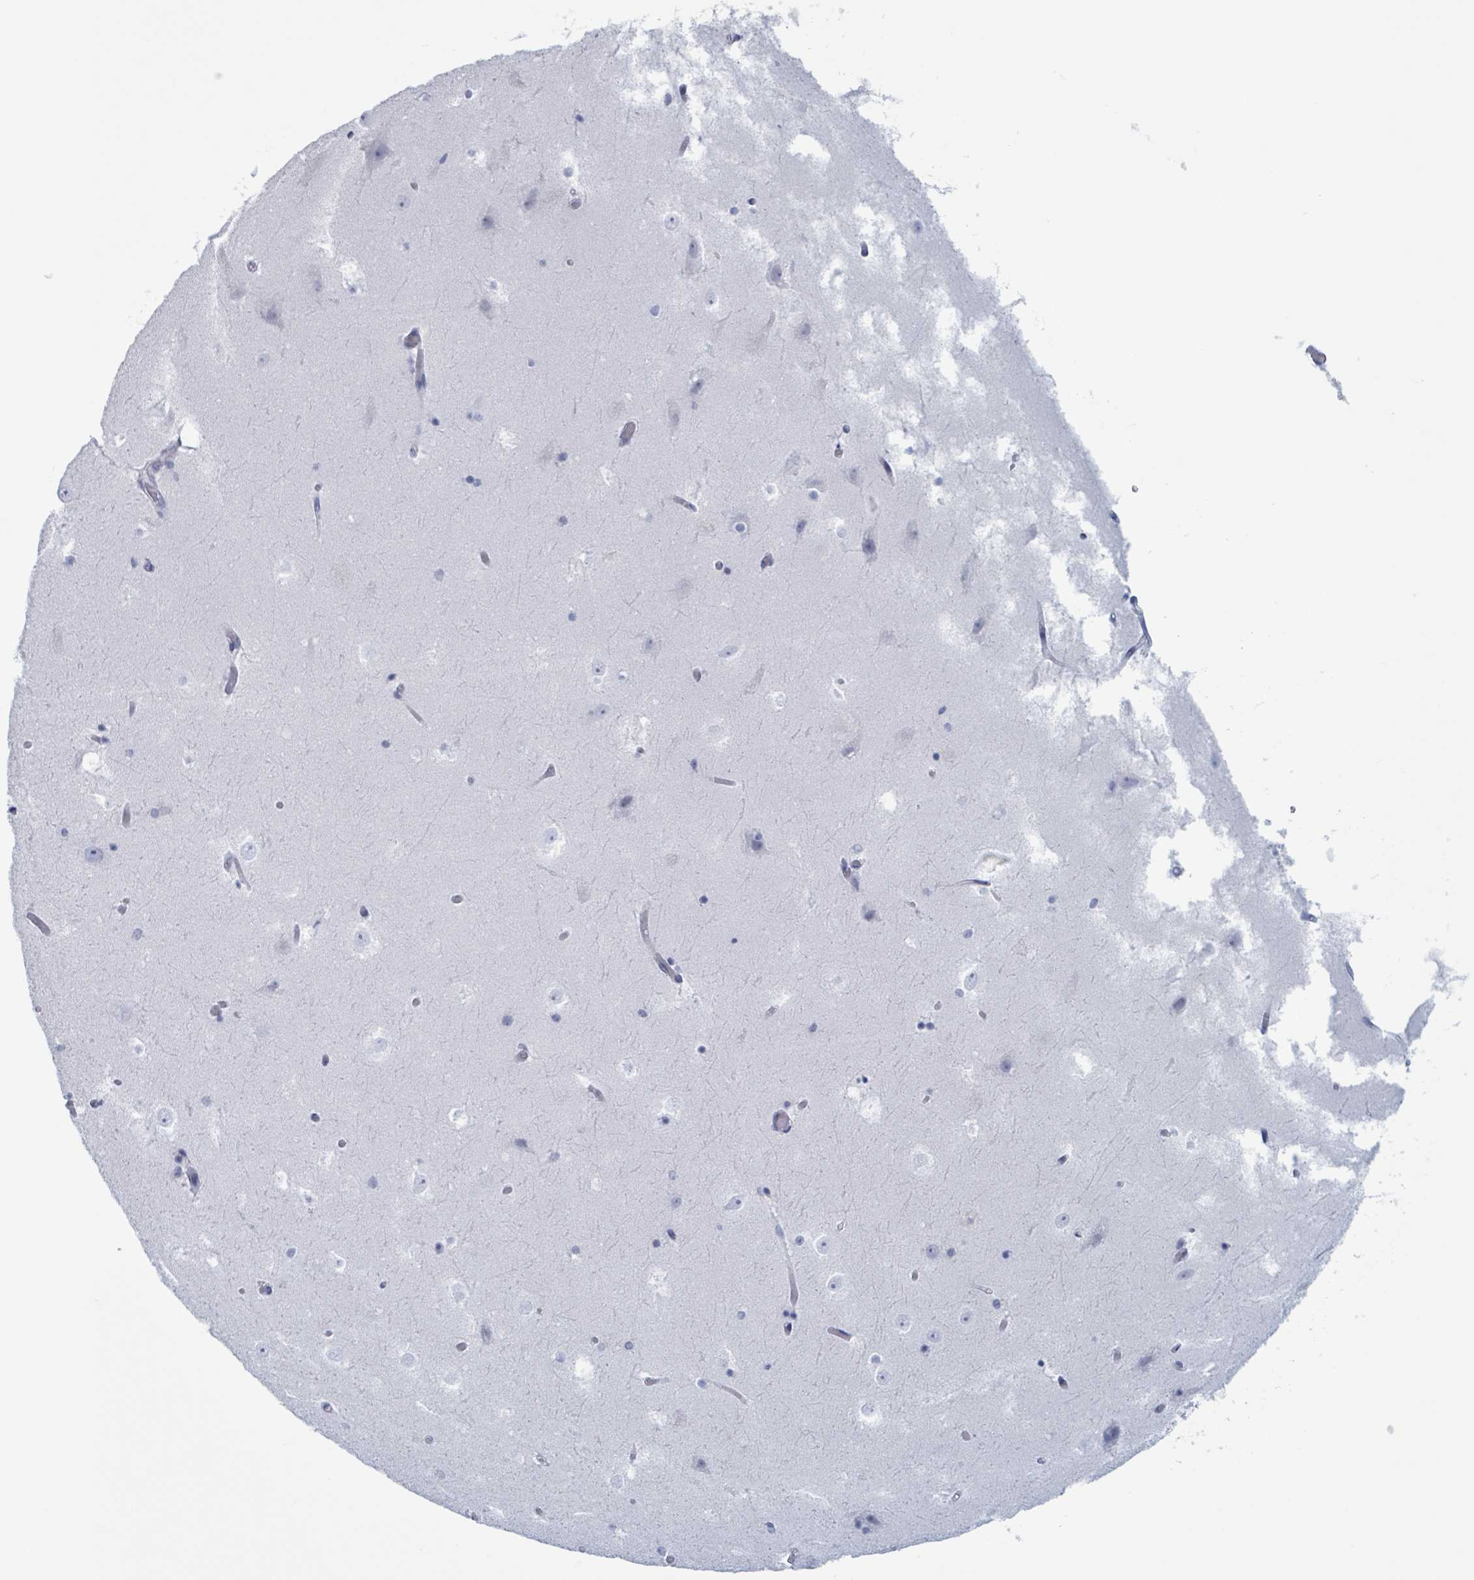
{"staining": {"intensity": "negative", "quantity": "none", "location": "none"}, "tissue": "hippocampus", "cell_type": "Glial cells", "image_type": "normal", "snomed": [{"axis": "morphology", "description": "Normal tissue, NOS"}, {"axis": "topography", "description": "Hippocampus"}], "caption": "The micrograph exhibits no significant staining in glial cells of hippocampus.", "gene": "KLK4", "patient": {"sex": "female", "age": 52}}